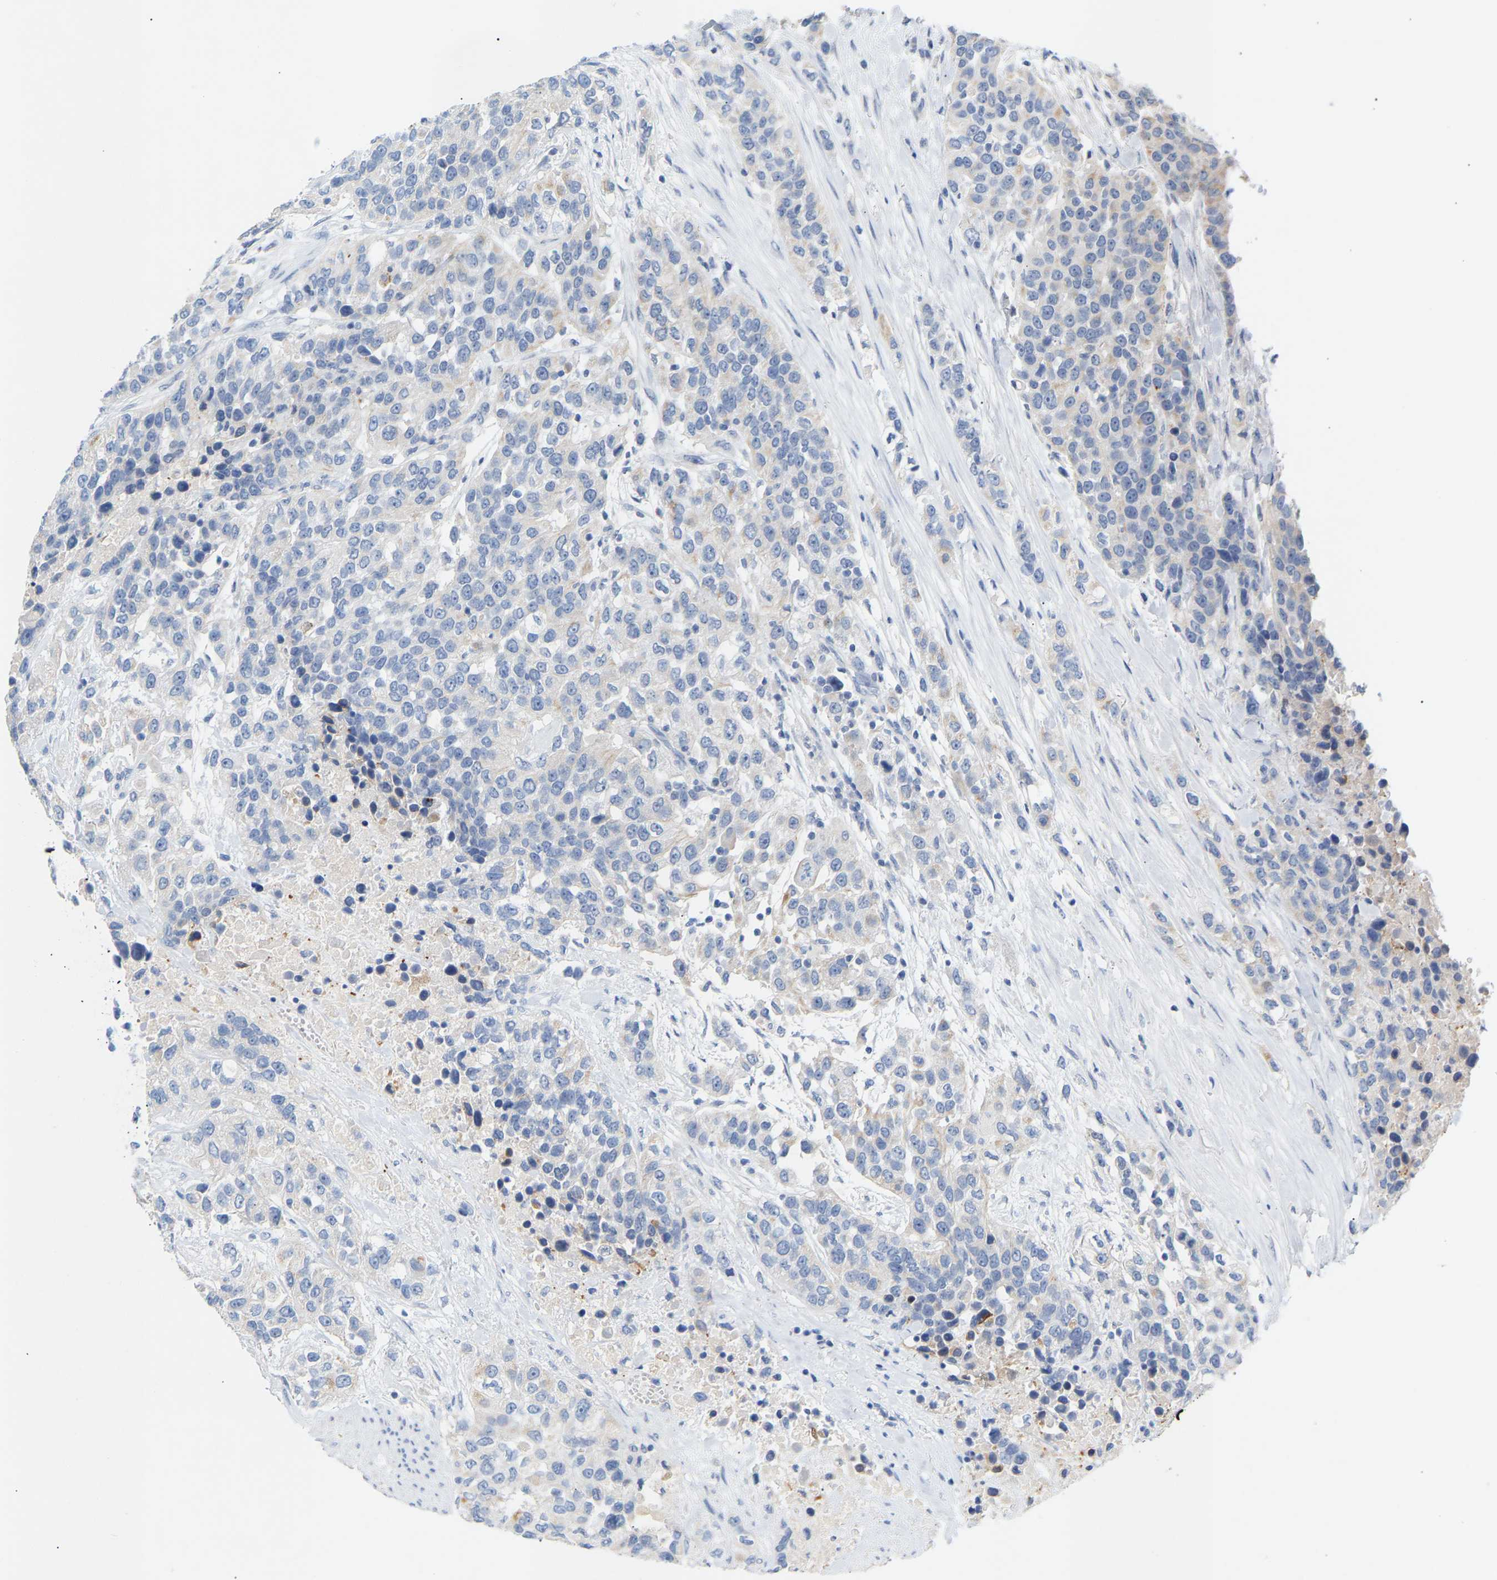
{"staining": {"intensity": "negative", "quantity": "none", "location": "none"}, "tissue": "urothelial cancer", "cell_type": "Tumor cells", "image_type": "cancer", "snomed": [{"axis": "morphology", "description": "Urothelial carcinoma, High grade"}, {"axis": "topography", "description": "Urinary bladder"}], "caption": "An image of urothelial carcinoma (high-grade) stained for a protein reveals no brown staining in tumor cells.", "gene": "PEX1", "patient": {"sex": "female", "age": 80}}